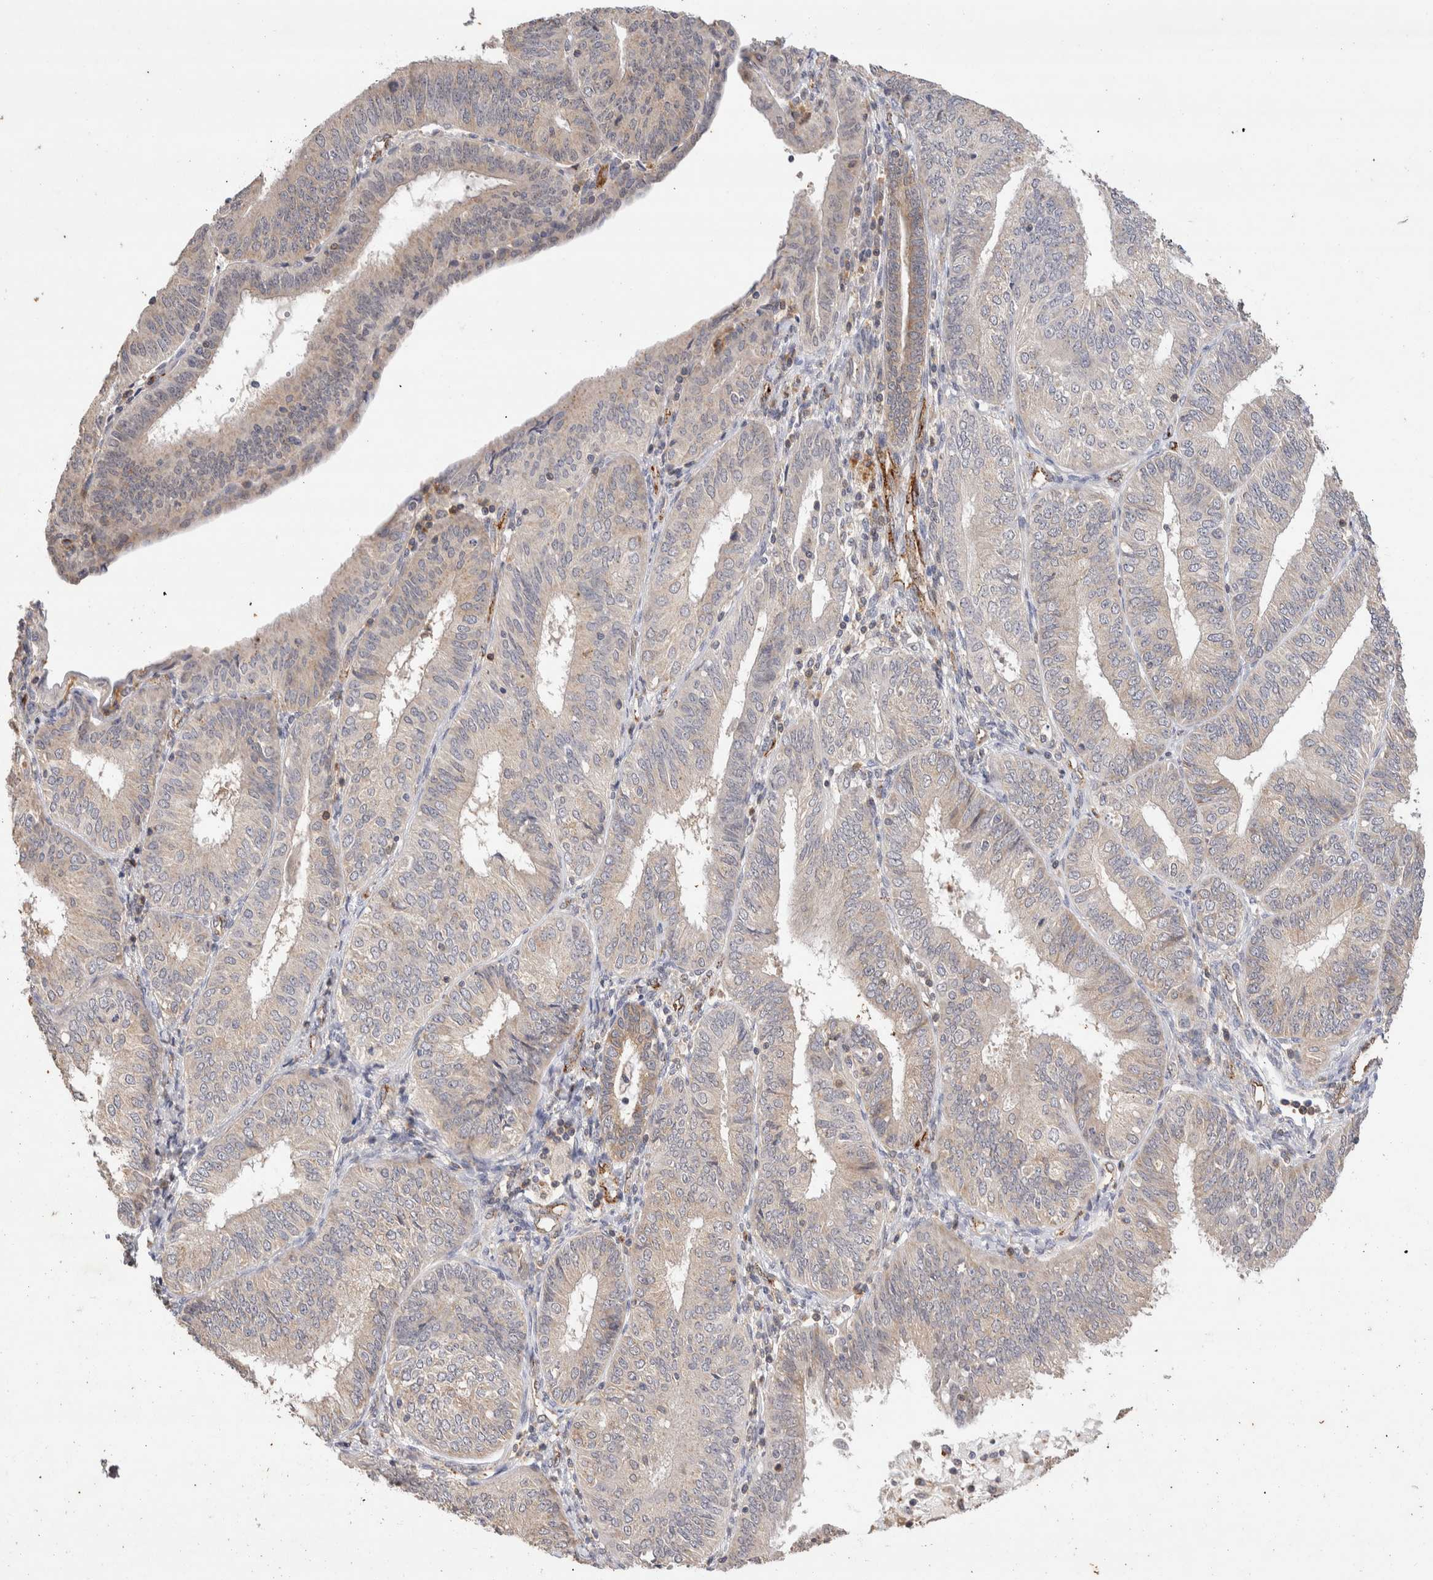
{"staining": {"intensity": "weak", "quantity": "<25%", "location": "cytoplasmic/membranous"}, "tissue": "endometrial cancer", "cell_type": "Tumor cells", "image_type": "cancer", "snomed": [{"axis": "morphology", "description": "Adenocarcinoma, NOS"}, {"axis": "topography", "description": "Endometrium"}], "caption": "Adenocarcinoma (endometrial) stained for a protein using IHC exhibits no expression tumor cells.", "gene": "NSMAF", "patient": {"sex": "female", "age": 58}}